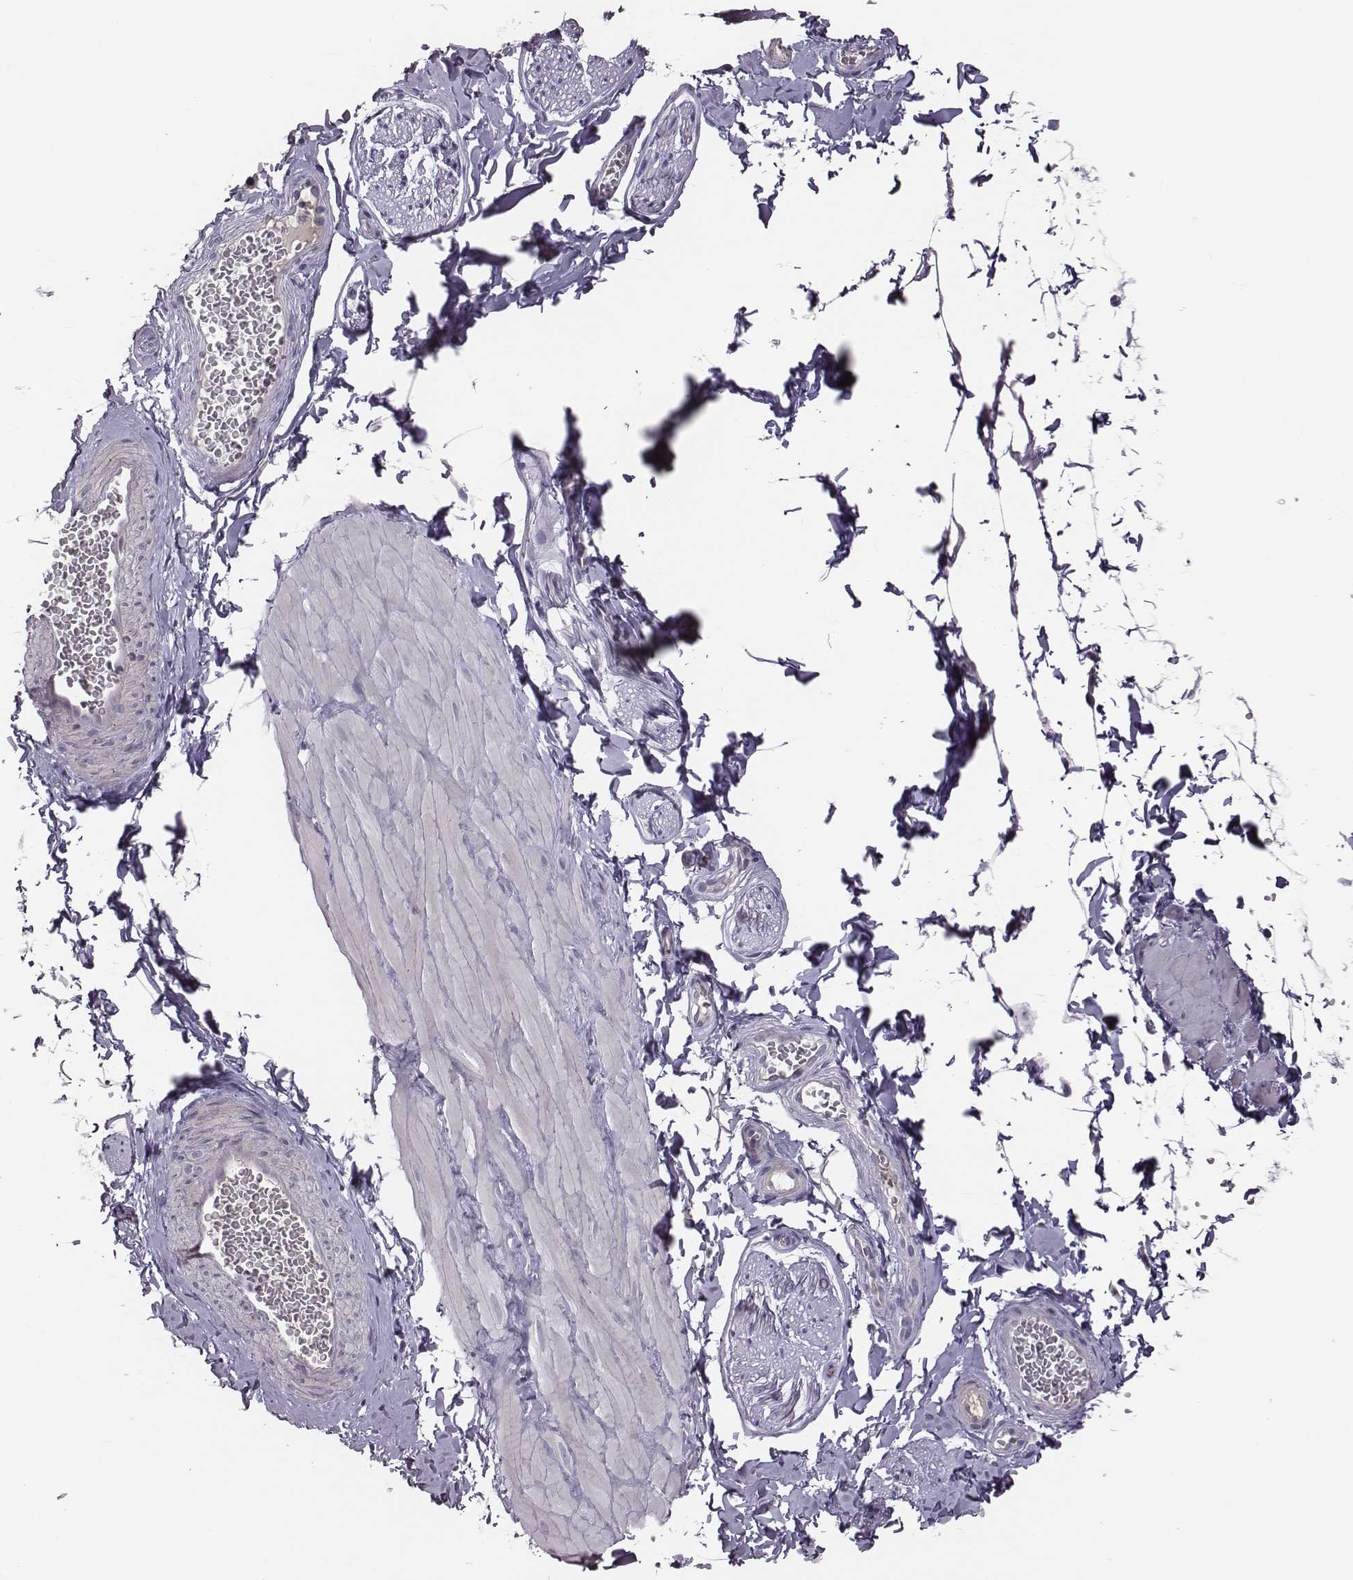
{"staining": {"intensity": "negative", "quantity": "none", "location": "none"}, "tissue": "adipose tissue", "cell_type": "Adipocytes", "image_type": "normal", "snomed": [{"axis": "morphology", "description": "Normal tissue, NOS"}, {"axis": "topography", "description": "Smooth muscle"}, {"axis": "topography", "description": "Peripheral nerve tissue"}], "caption": "Micrograph shows no significant protein positivity in adipocytes of unremarkable adipose tissue. (DAB immunohistochemistry with hematoxylin counter stain).", "gene": "KMO", "patient": {"sex": "male", "age": 22}}